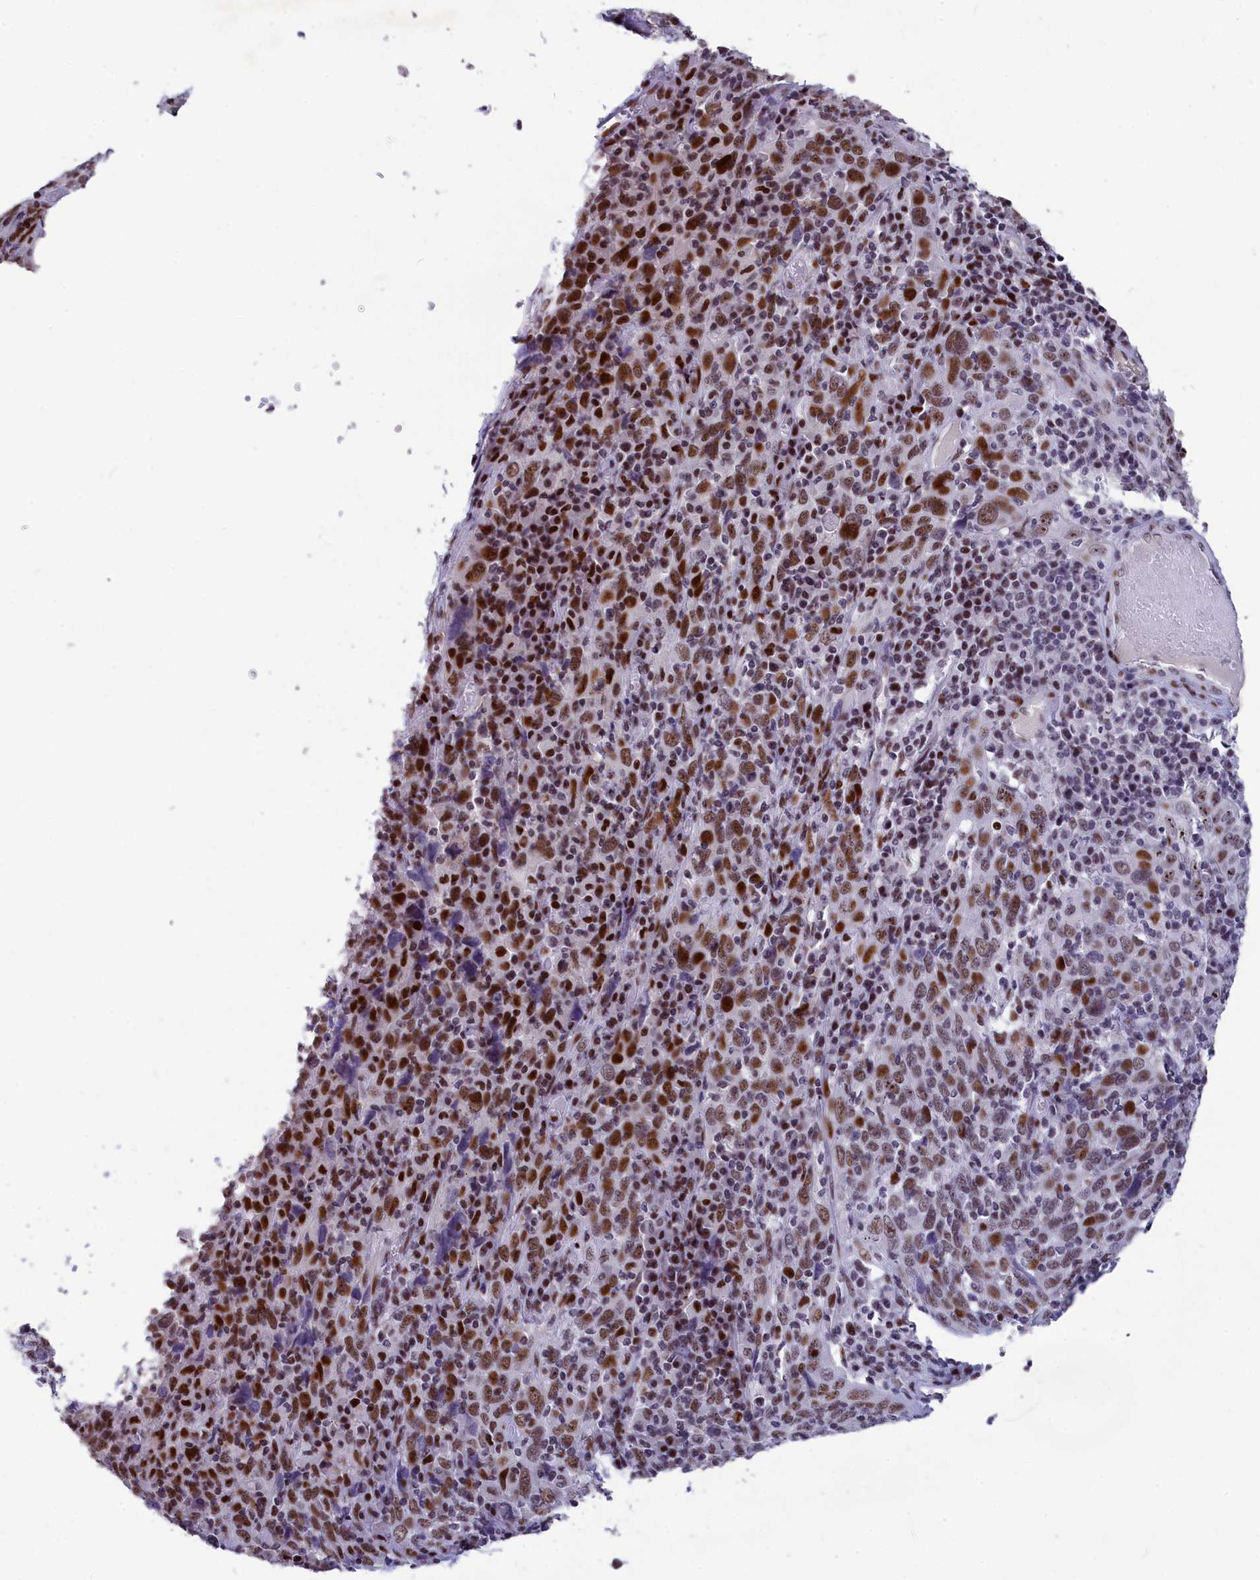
{"staining": {"intensity": "moderate", "quantity": ">75%", "location": "nuclear"}, "tissue": "cervical cancer", "cell_type": "Tumor cells", "image_type": "cancer", "snomed": [{"axis": "morphology", "description": "Squamous cell carcinoma, NOS"}, {"axis": "topography", "description": "Cervix"}], "caption": "A medium amount of moderate nuclear positivity is identified in about >75% of tumor cells in cervical cancer (squamous cell carcinoma) tissue.", "gene": "NSA2", "patient": {"sex": "female", "age": 46}}